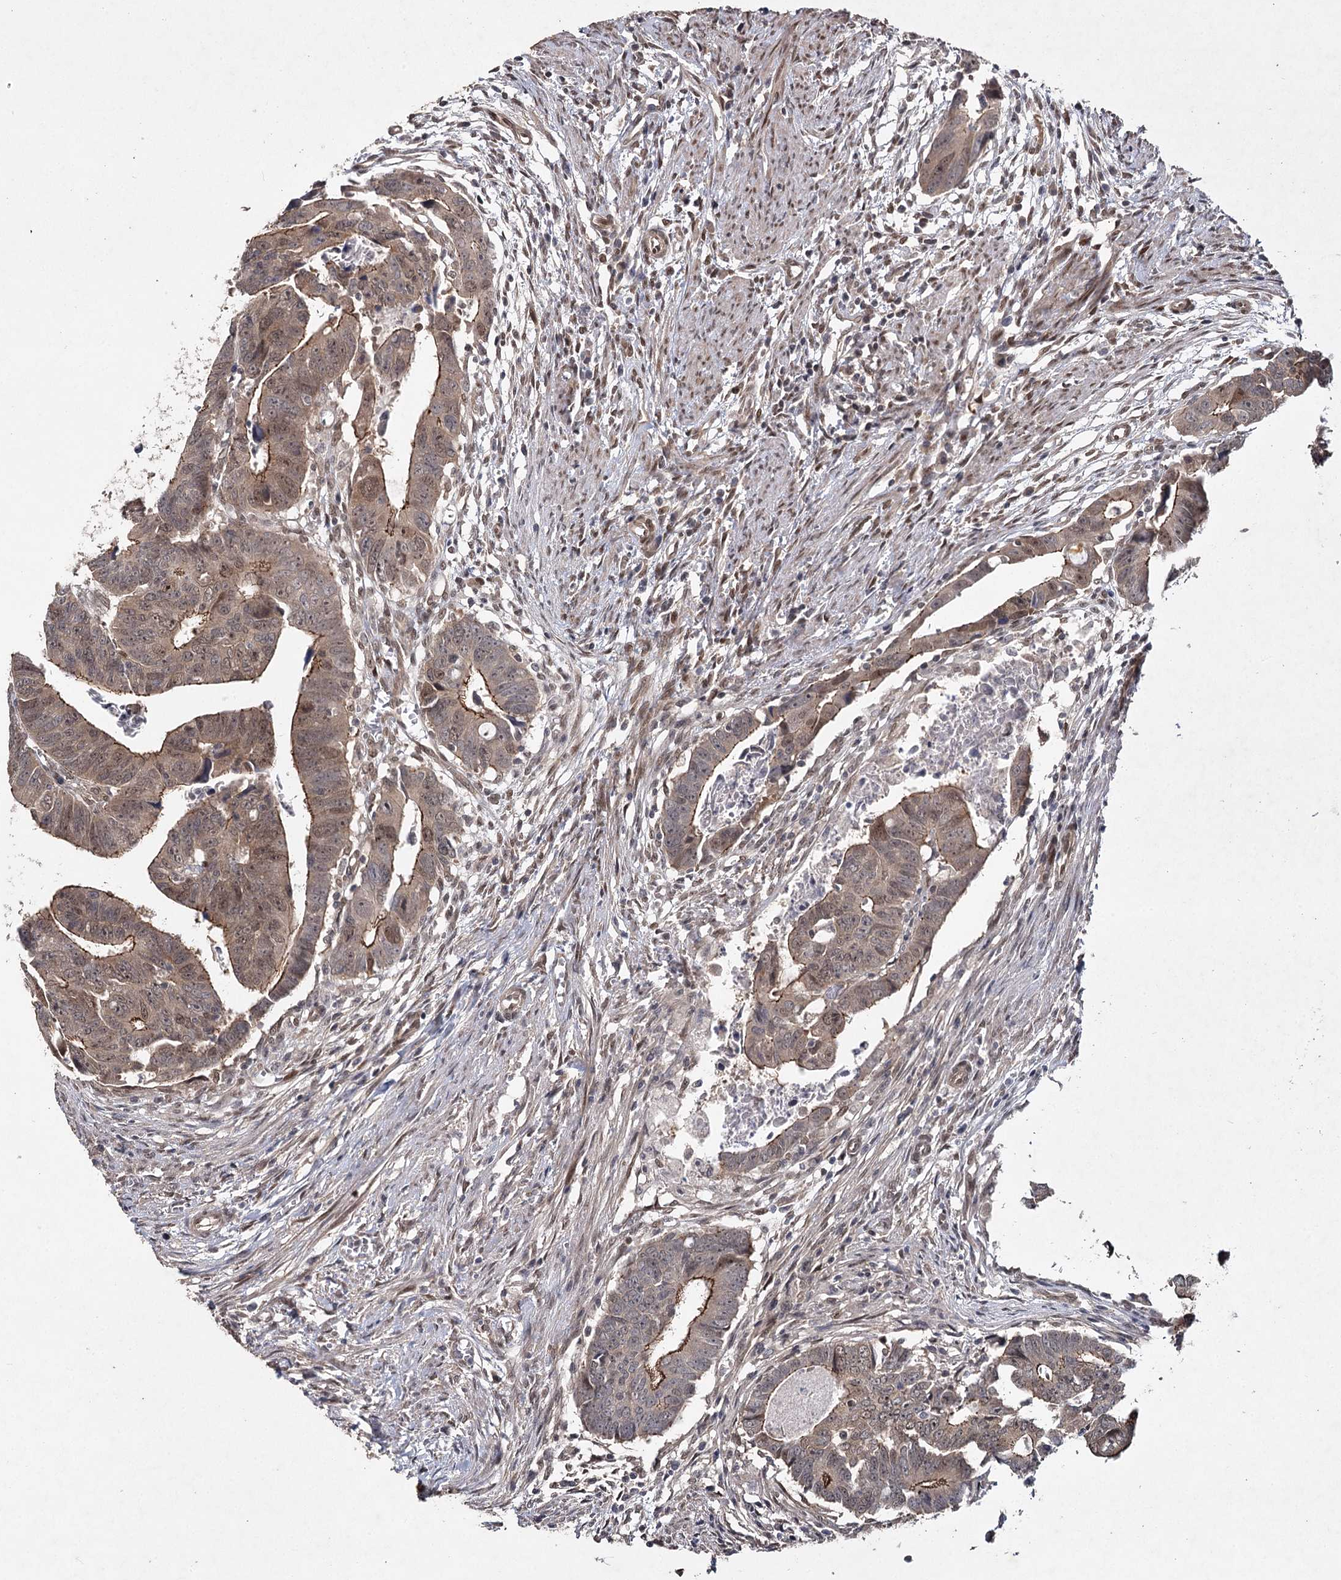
{"staining": {"intensity": "moderate", "quantity": ">75%", "location": "cytoplasmic/membranous,nuclear"}, "tissue": "colorectal cancer", "cell_type": "Tumor cells", "image_type": "cancer", "snomed": [{"axis": "morphology", "description": "Adenocarcinoma, NOS"}, {"axis": "topography", "description": "Rectum"}], "caption": "IHC of human colorectal cancer (adenocarcinoma) exhibits medium levels of moderate cytoplasmic/membranous and nuclear expression in about >75% of tumor cells.", "gene": "DCUN1D4", "patient": {"sex": "female", "age": 65}}